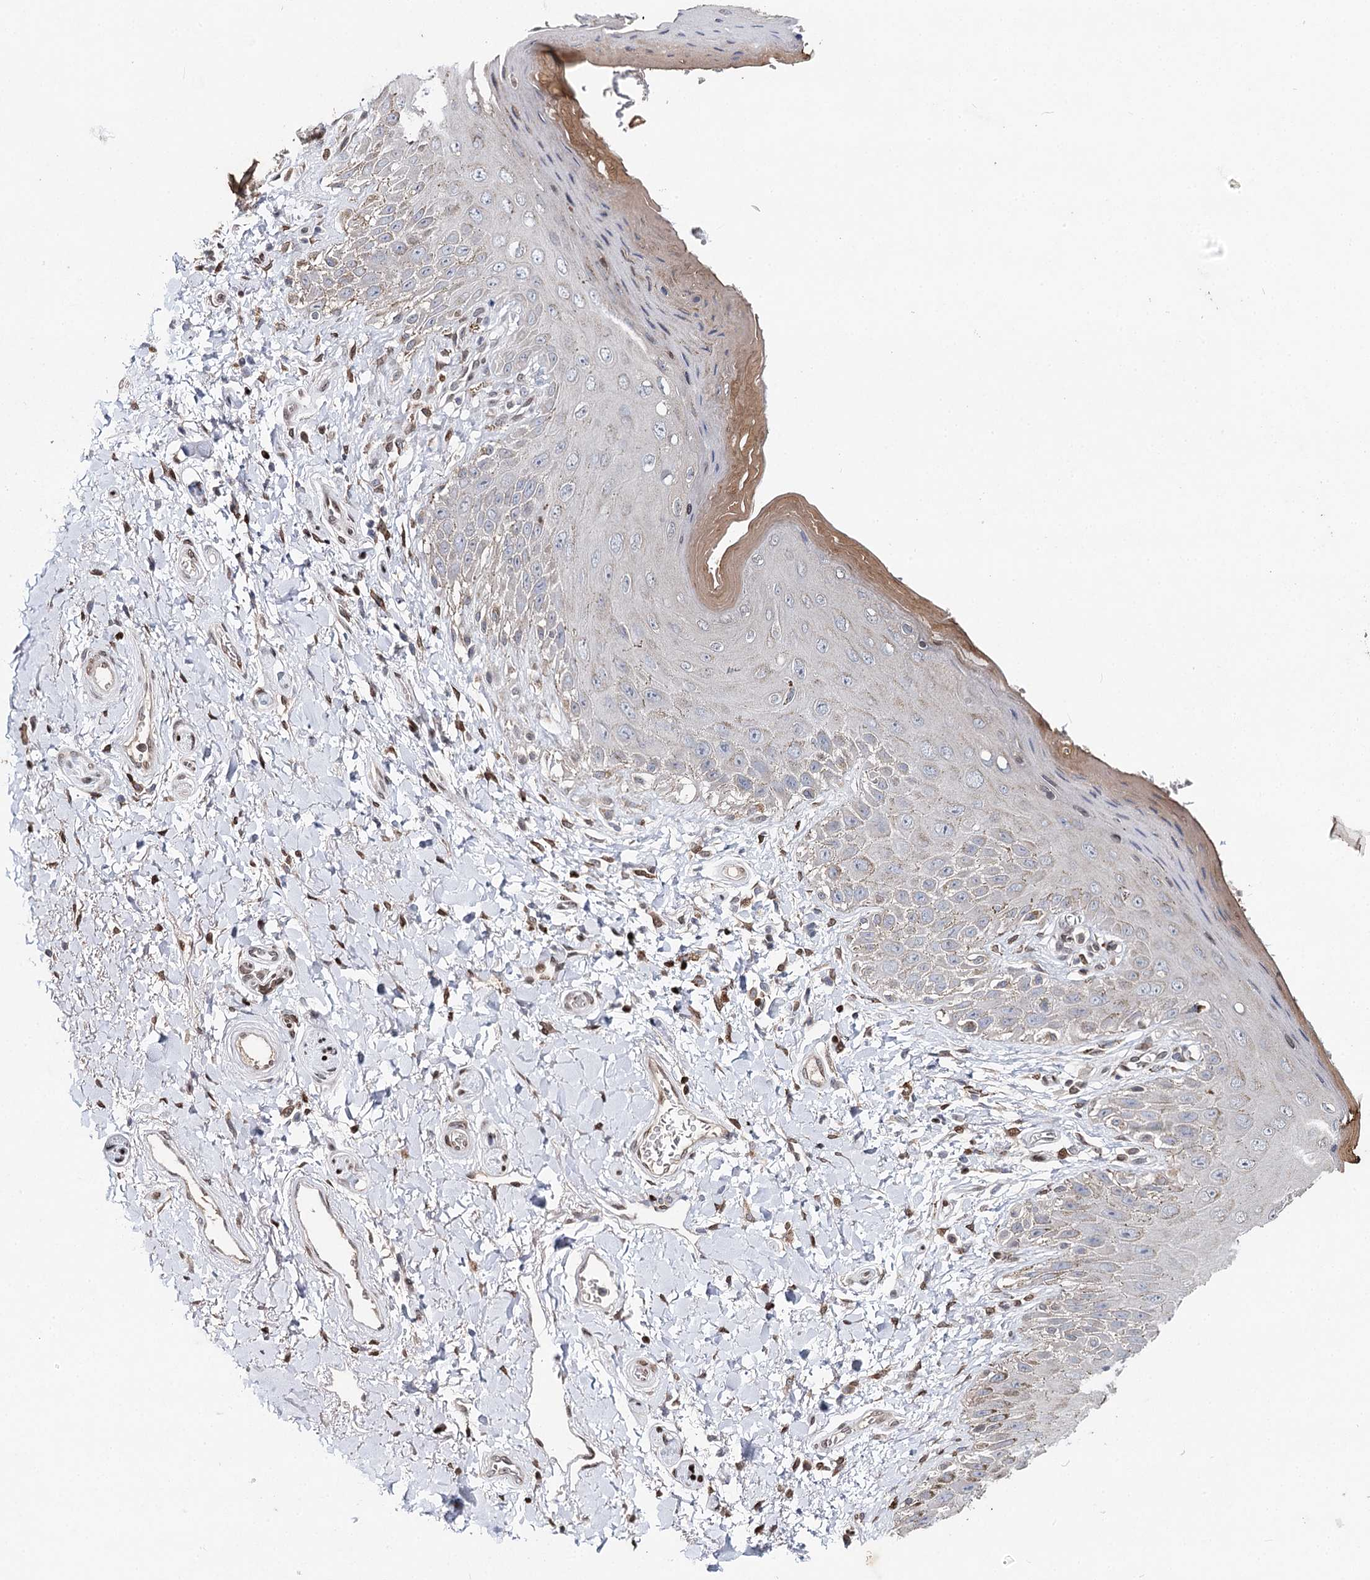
{"staining": {"intensity": "weak", "quantity": "<25%", "location": "cytoplasmic/membranous"}, "tissue": "skin", "cell_type": "Epidermal cells", "image_type": "normal", "snomed": [{"axis": "morphology", "description": "Normal tissue, NOS"}, {"axis": "topography", "description": "Anal"}], "caption": "Epidermal cells show no significant expression in normal skin. (DAB (3,3'-diaminobenzidine) immunohistochemistry (IHC) visualized using brightfield microscopy, high magnification).", "gene": "FRMD4A", "patient": {"sex": "male", "age": 44}}